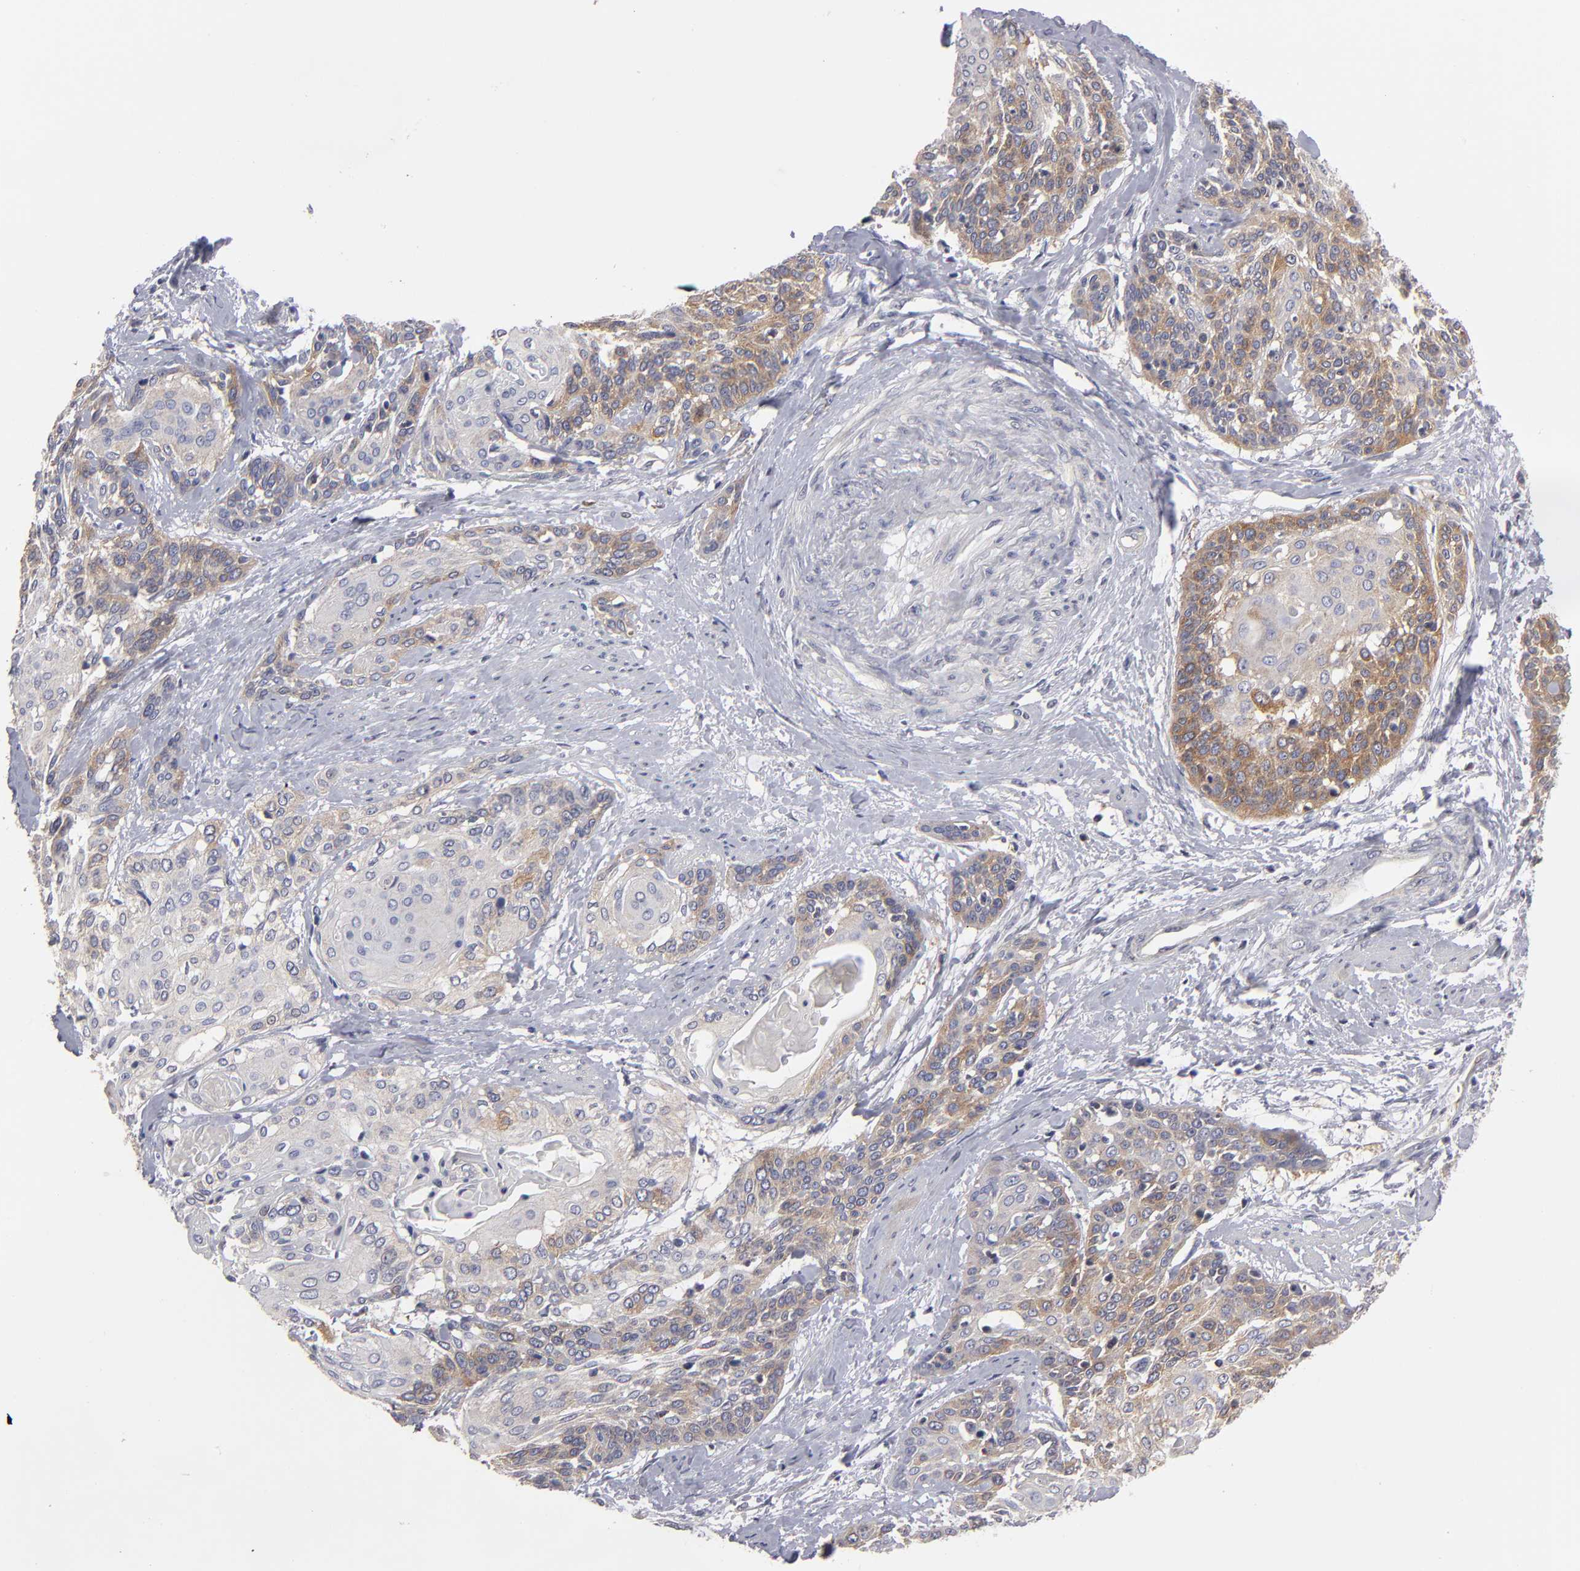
{"staining": {"intensity": "moderate", "quantity": "25%-75%", "location": "cytoplasmic/membranous"}, "tissue": "cervical cancer", "cell_type": "Tumor cells", "image_type": "cancer", "snomed": [{"axis": "morphology", "description": "Squamous cell carcinoma, NOS"}, {"axis": "topography", "description": "Cervix"}], "caption": "Cervical squamous cell carcinoma tissue shows moderate cytoplasmic/membranous expression in about 25%-75% of tumor cells, visualized by immunohistochemistry. Nuclei are stained in blue.", "gene": "CEP97", "patient": {"sex": "female", "age": 57}}